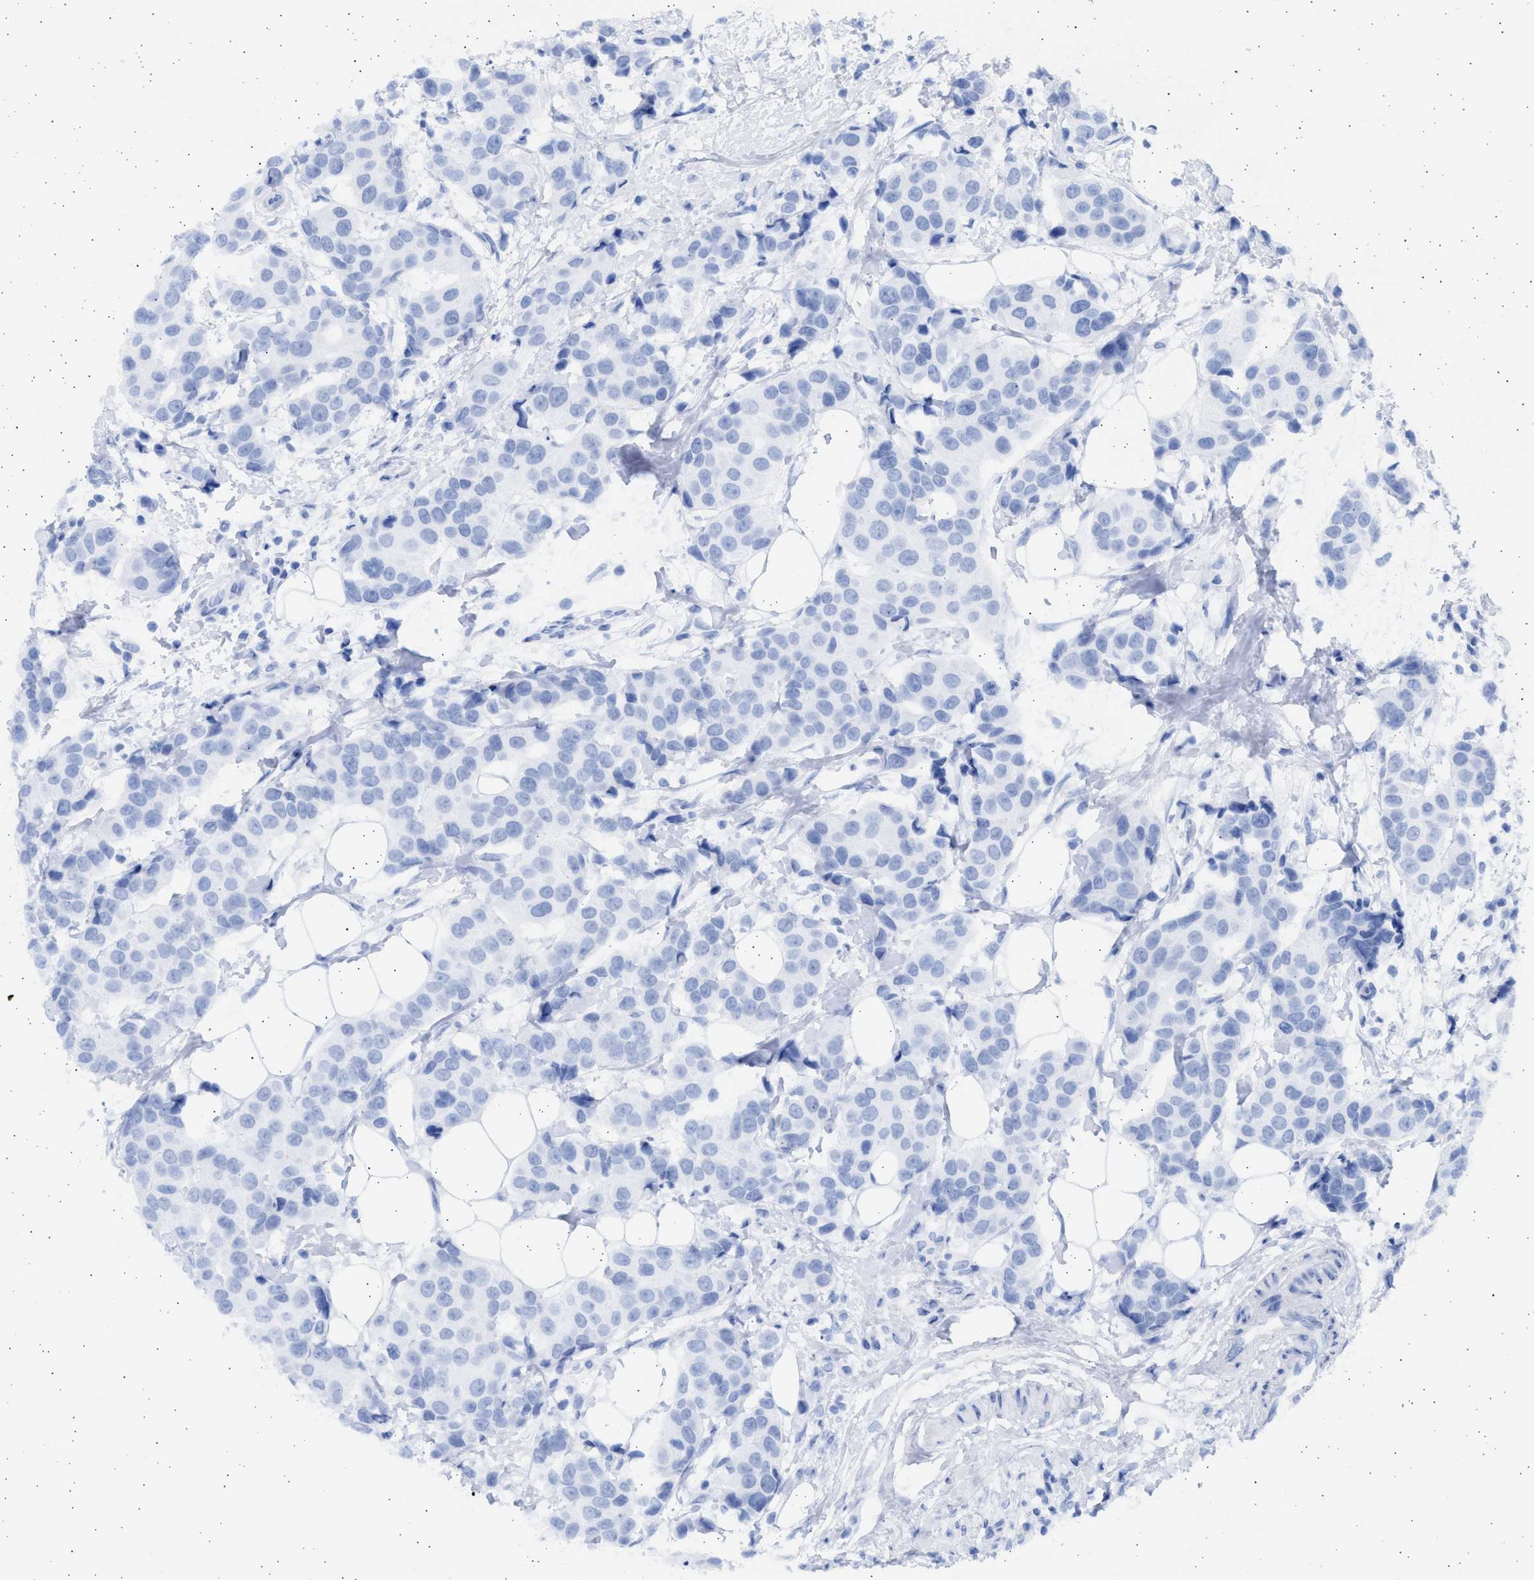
{"staining": {"intensity": "negative", "quantity": "none", "location": "none"}, "tissue": "breast cancer", "cell_type": "Tumor cells", "image_type": "cancer", "snomed": [{"axis": "morphology", "description": "Normal tissue, NOS"}, {"axis": "morphology", "description": "Duct carcinoma"}, {"axis": "topography", "description": "Breast"}], "caption": "Breast cancer (infiltrating ductal carcinoma) stained for a protein using immunohistochemistry shows no positivity tumor cells.", "gene": "ALDOC", "patient": {"sex": "female", "age": 39}}